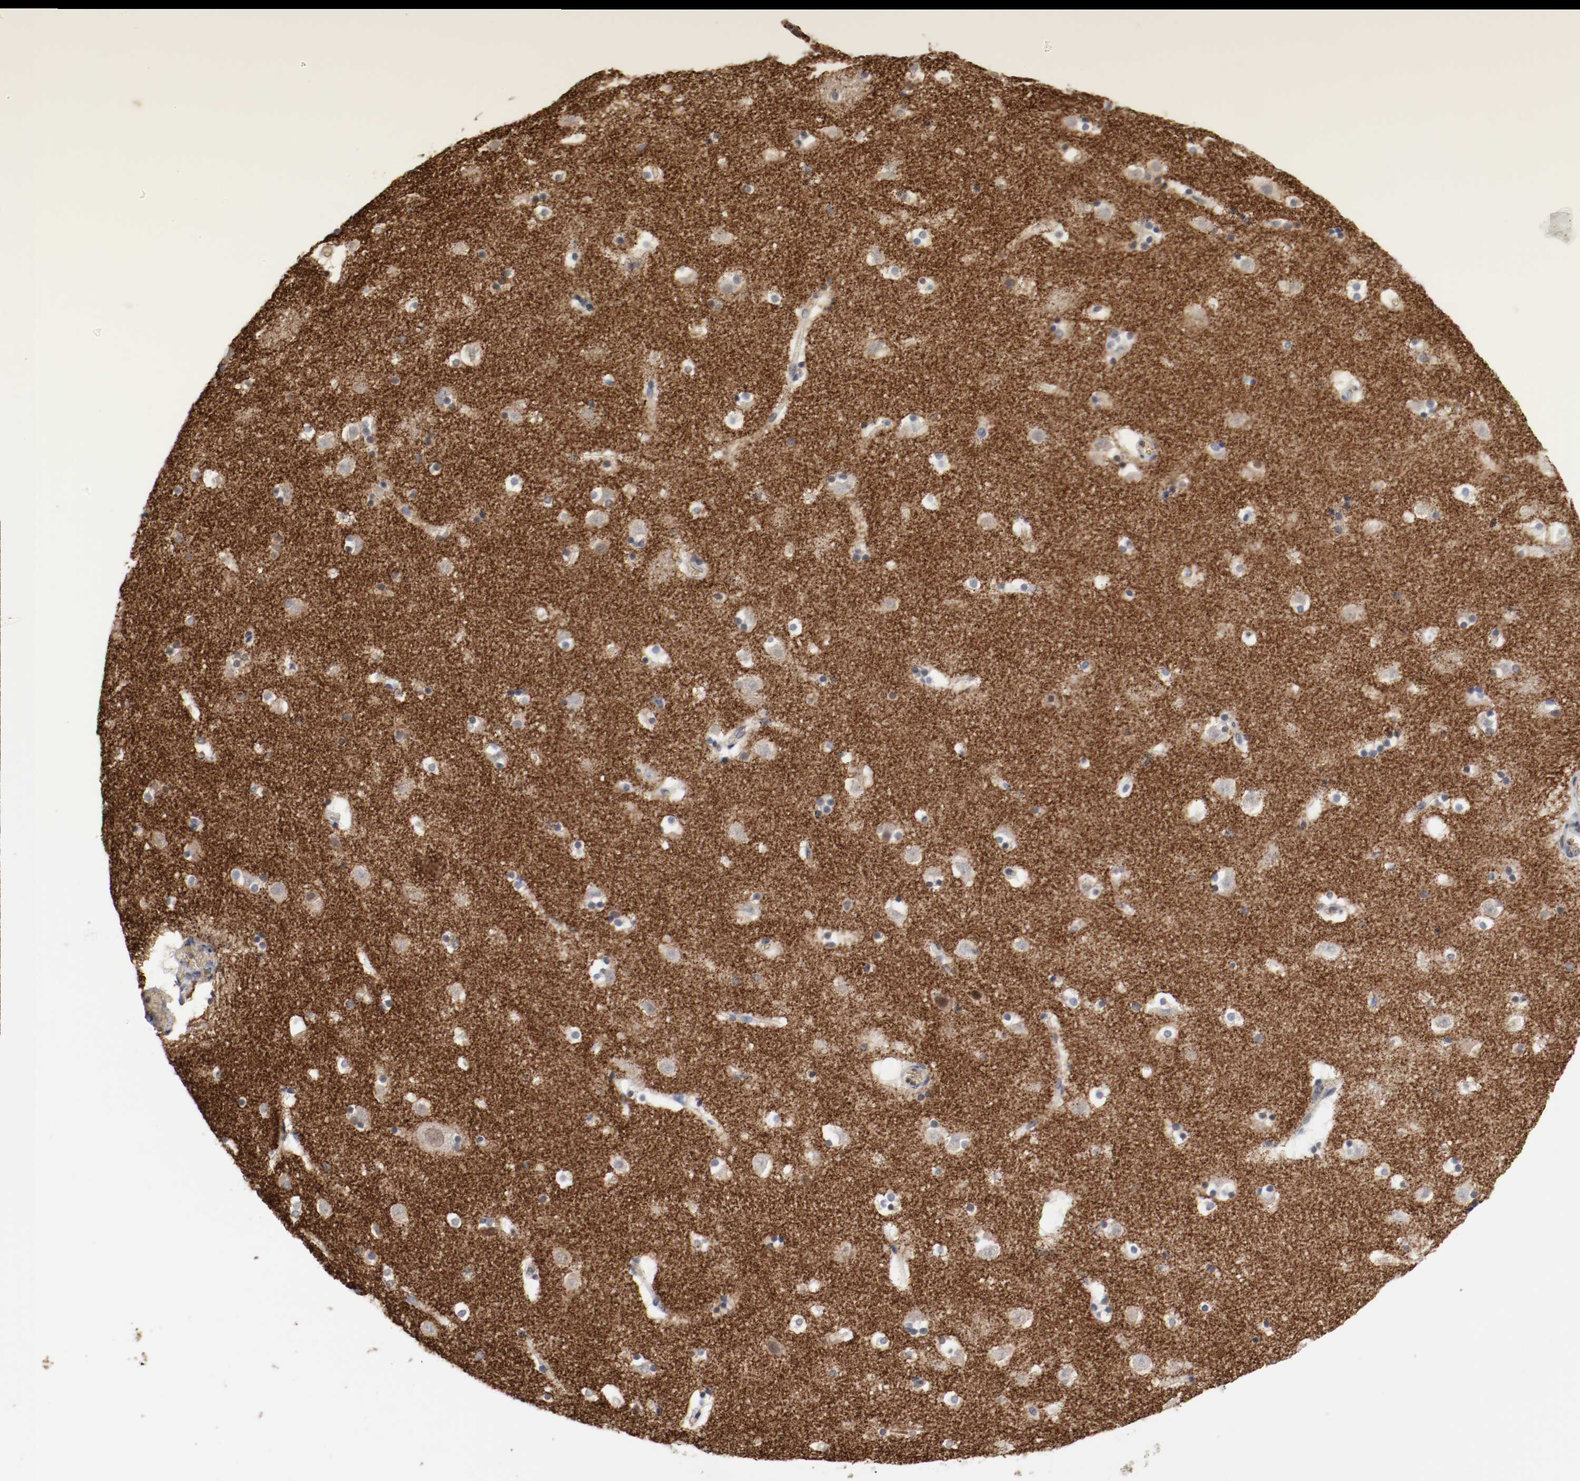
{"staining": {"intensity": "moderate", "quantity": "<25%", "location": "nuclear"}, "tissue": "caudate", "cell_type": "Glial cells", "image_type": "normal", "snomed": [{"axis": "morphology", "description": "Normal tissue, NOS"}, {"axis": "topography", "description": "Lateral ventricle wall"}], "caption": "Protein staining displays moderate nuclear positivity in about <25% of glial cells in normal caudate.", "gene": "JUND", "patient": {"sex": "male", "age": 45}}